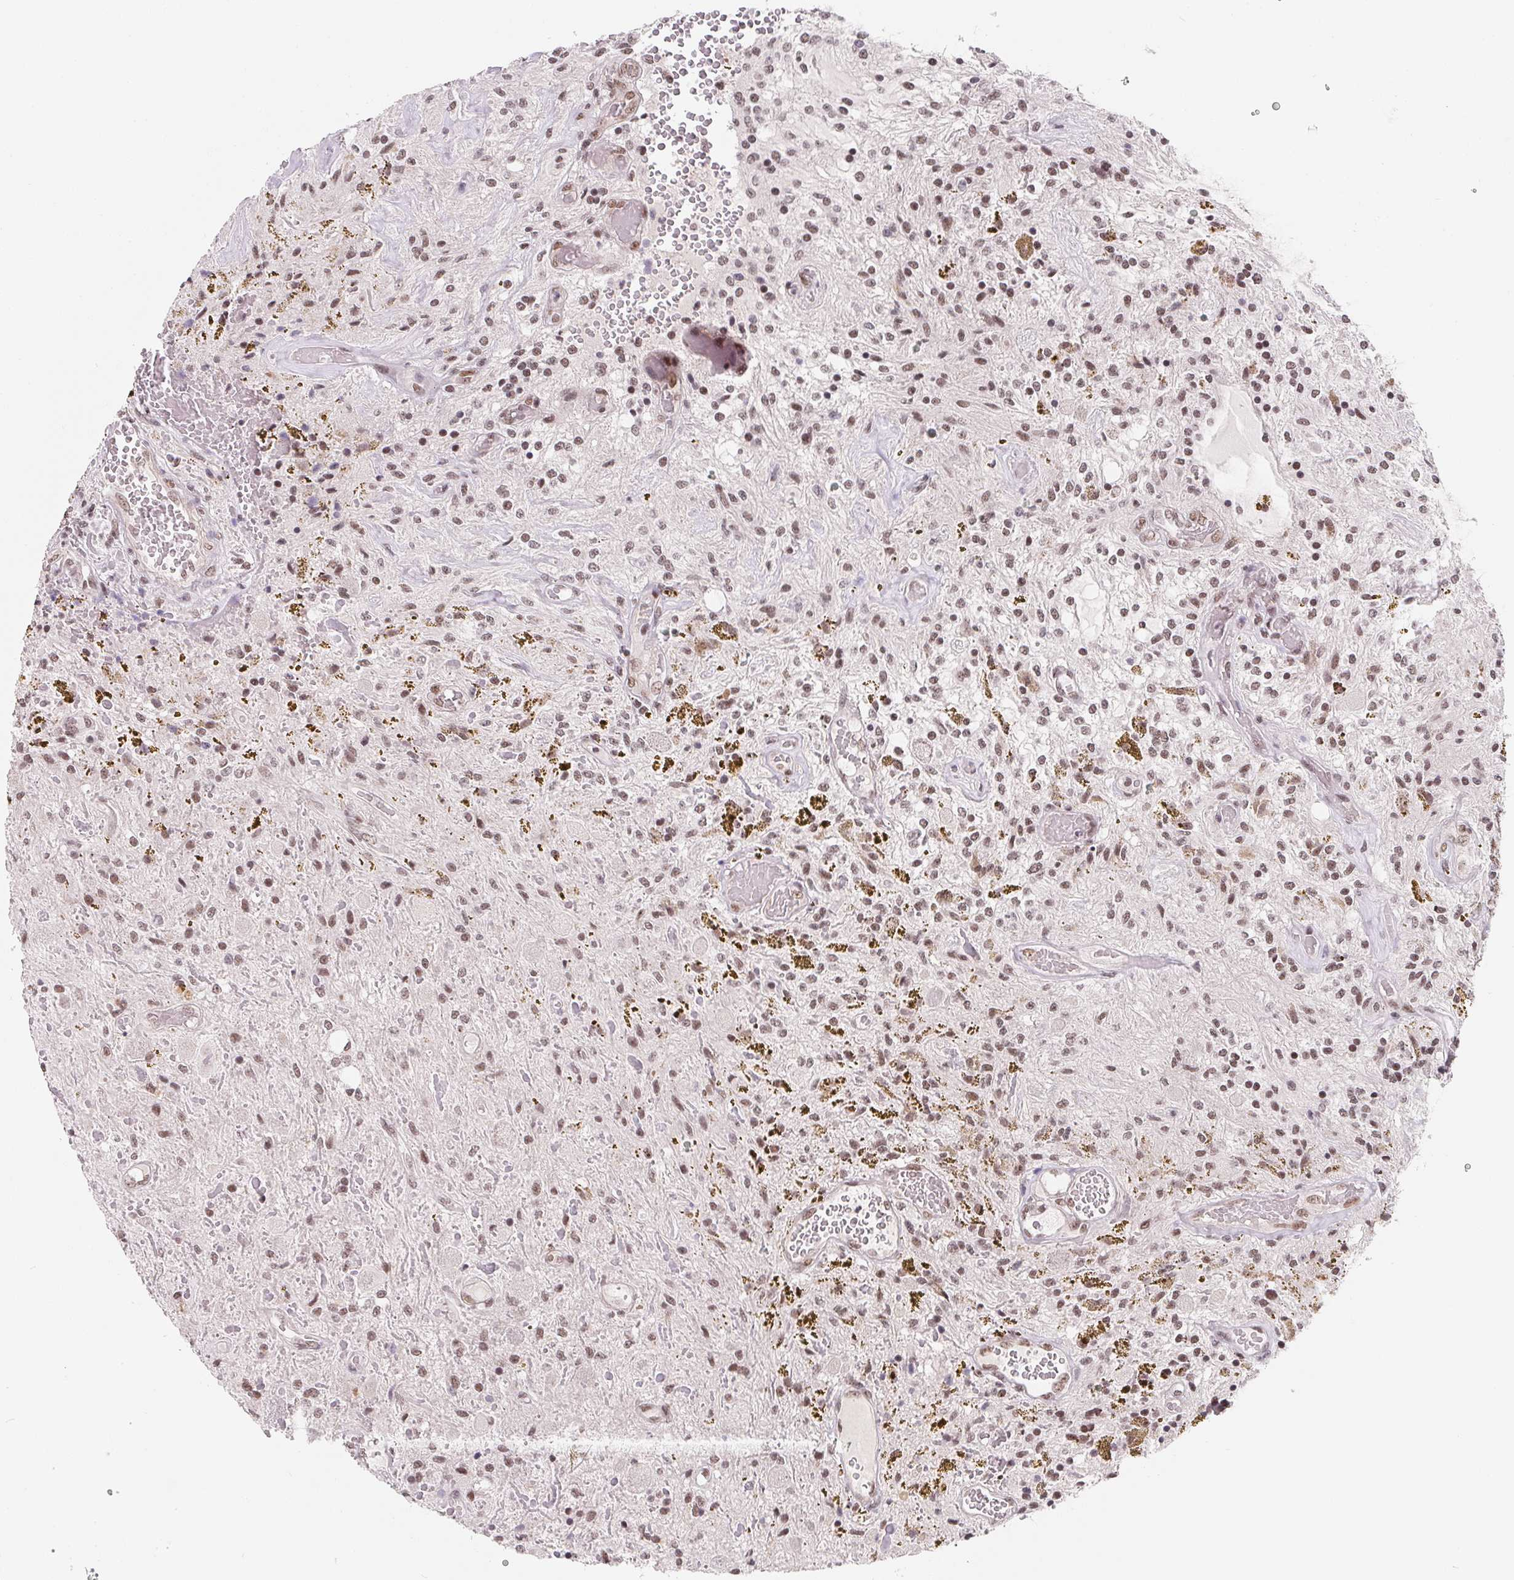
{"staining": {"intensity": "moderate", "quantity": "25%-75%", "location": "nuclear"}, "tissue": "glioma", "cell_type": "Tumor cells", "image_type": "cancer", "snomed": [{"axis": "morphology", "description": "Glioma, malignant, Low grade"}, {"axis": "topography", "description": "Cerebellum"}], "caption": "Brown immunohistochemical staining in malignant low-grade glioma shows moderate nuclear staining in approximately 25%-75% of tumor cells. (DAB (3,3'-diaminobenzidine) IHC, brown staining for protein, blue staining for nuclei).", "gene": "TCERG1", "patient": {"sex": "female", "age": 14}}